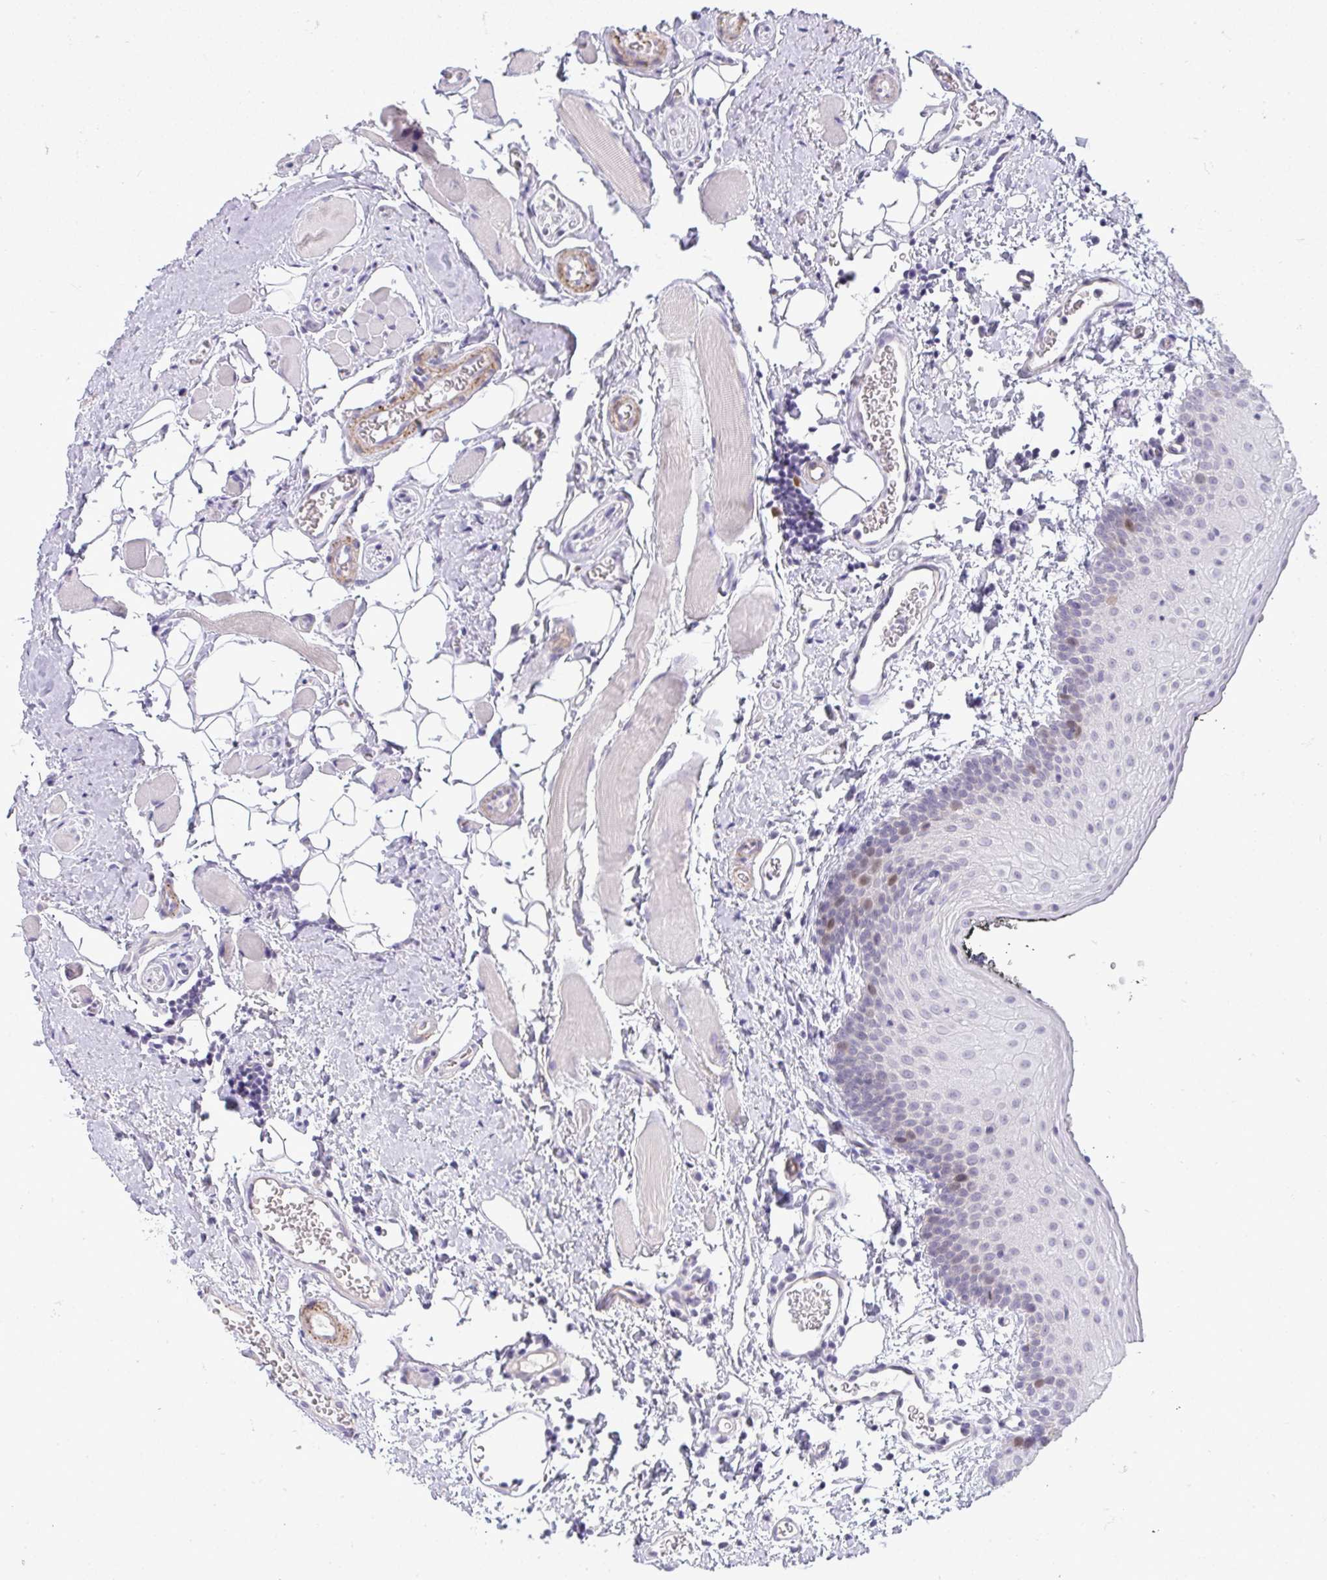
{"staining": {"intensity": "moderate", "quantity": "<25%", "location": "cytoplasmic/membranous,nuclear"}, "tissue": "oral mucosa", "cell_type": "Squamous epithelial cells", "image_type": "normal", "snomed": [{"axis": "morphology", "description": "Normal tissue, NOS"}, {"axis": "morphology", "description": "Squamous cell carcinoma, NOS"}, {"axis": "topography", "description": "Oral tissue"}, {"axis": "topography", "description": "Head-Neck"}], "caption": "Moderate cytoplasmic/membranous,nuclear protein positivity is appreciated in approximately <25% of squamous epithelial cells in oral mucosa.", "gene": "UBE2S", "patient": {"sex": "male", "age": 58}}